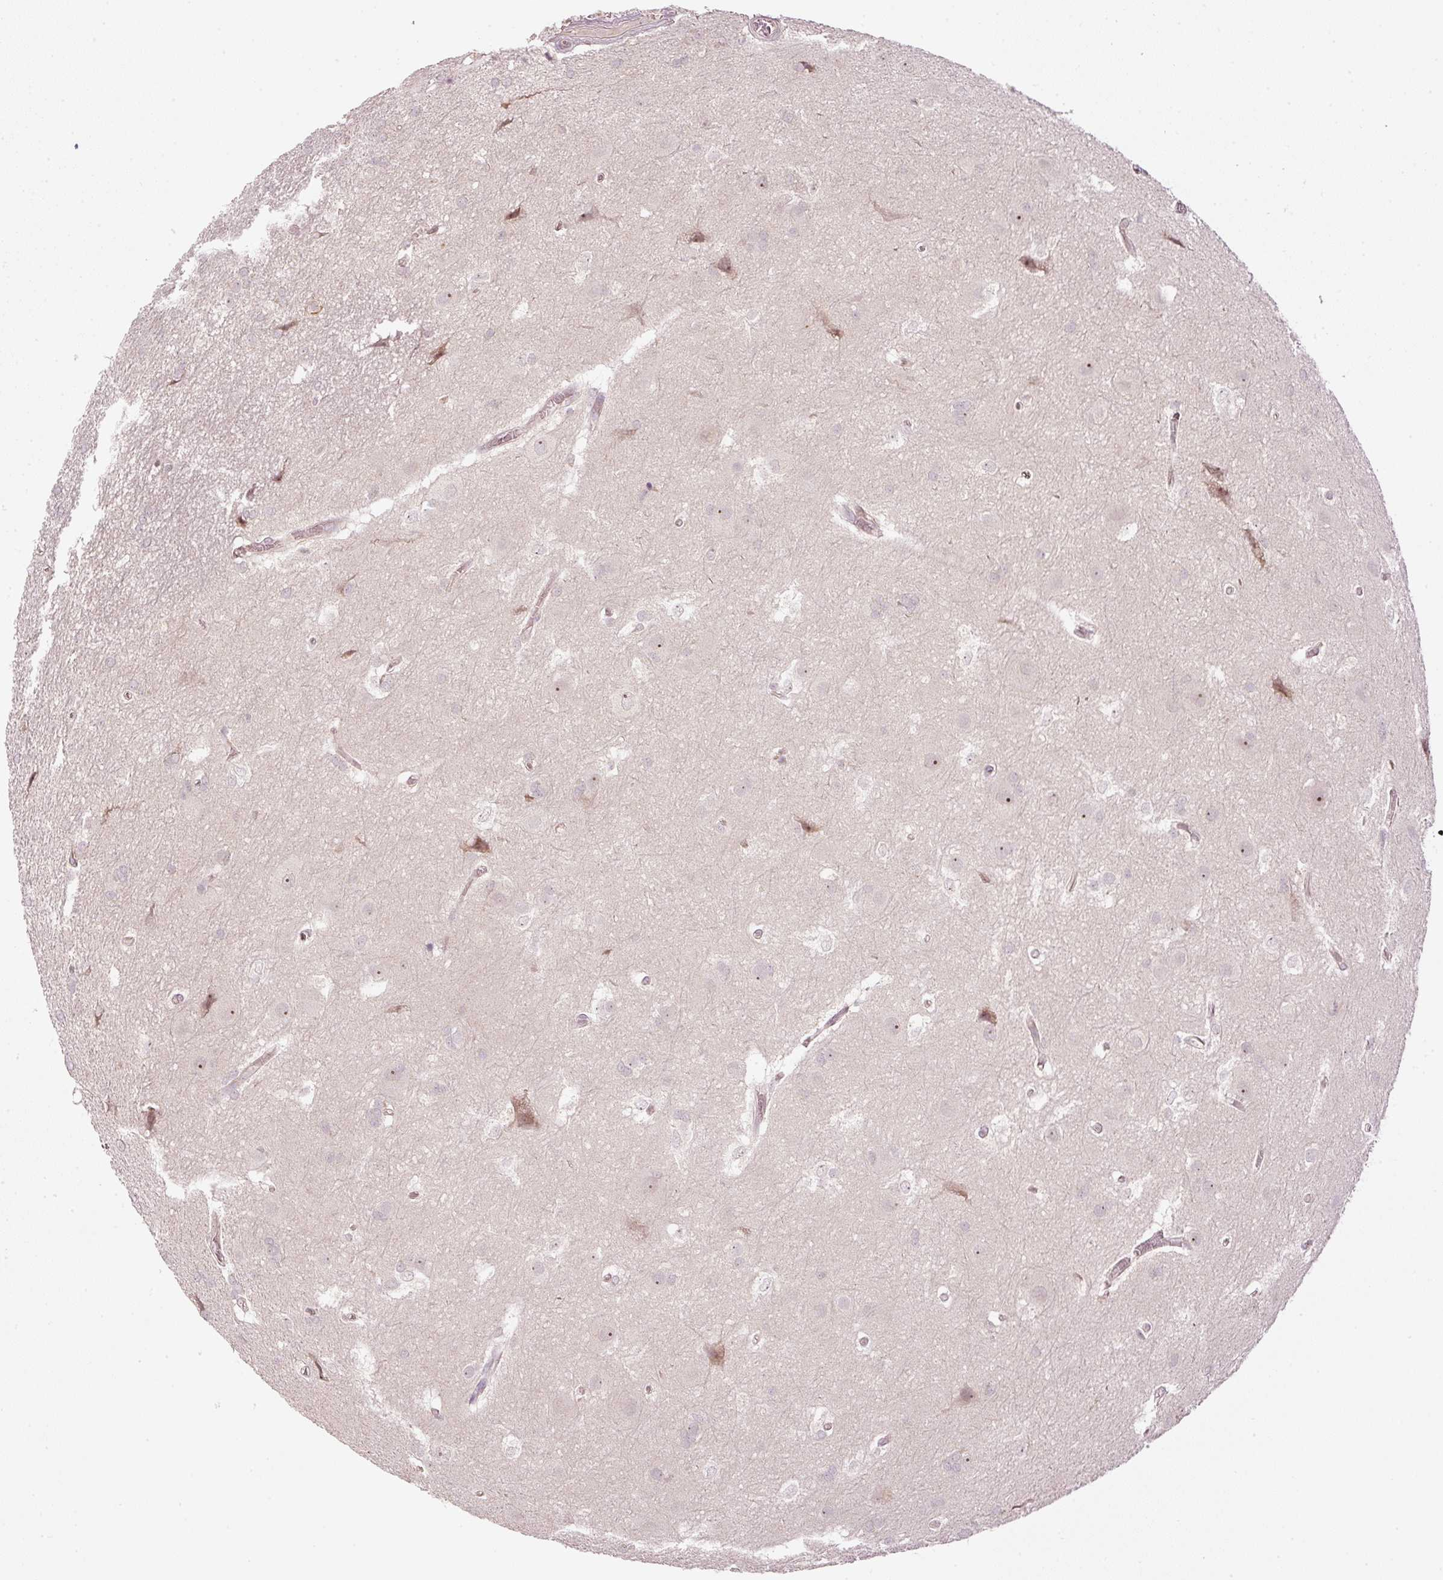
{"staining": {"intensity": "negative", "quantity": "none", "location": "none"}, "tissue": "glioma", "cell_type": "Tumor cells", "image_type": "cancer", "snomed": [{"axis": "morphology", "description": "Glioma, malignant, Low grade"}, {"axis": "topography", "description": "Brain"}], "caption": "Glioma stained for a protein using immunohistochemistry (IHC) reveals no expression tumor cells.", "gene": "CDC20B", "patient": {"sex": "male", "age": 66}}